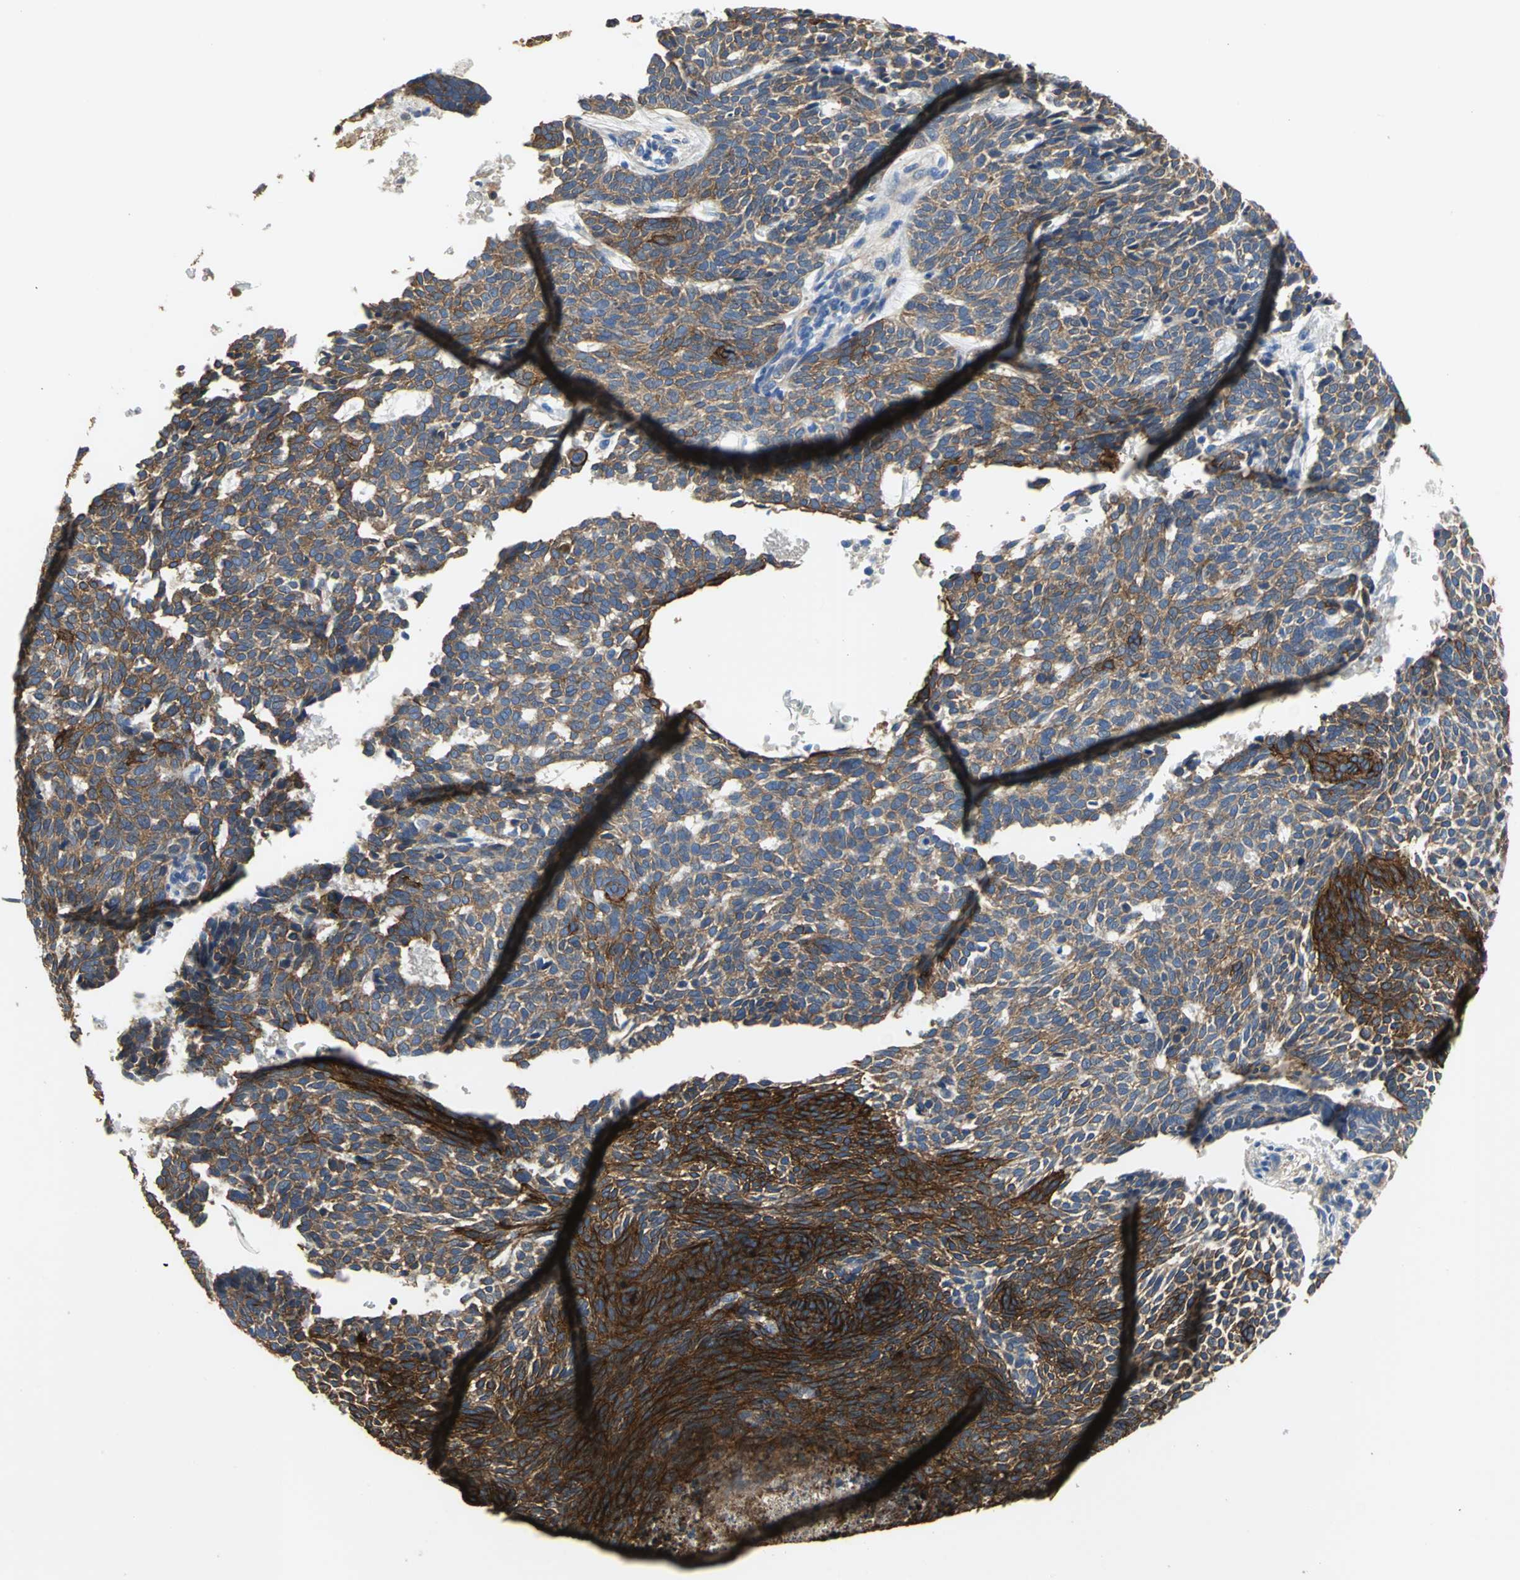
{"staining": {"intensity": "strong", "quantity": ">75%", "location": "cytoplasmic/membranous"}, "tissue": "skin cancer", "cell_type": "Tumor cells", "image_type": "cancer", "snomed": [{"axis": "morphology", "description": "Normal tissue, NOS"}, {"axis": "morphology", "description": "Basal cell carcinoma"}, {"axis": "topography", "description": "Skin"}], "caption": "A histopathology image of basal cell carcinoma (skin) stained for a protein displays strong cytoplasmic/membranous brown staining in tumor cells.", "gene": "FLNB", "patient": {"sex": "male", "age": 87}}